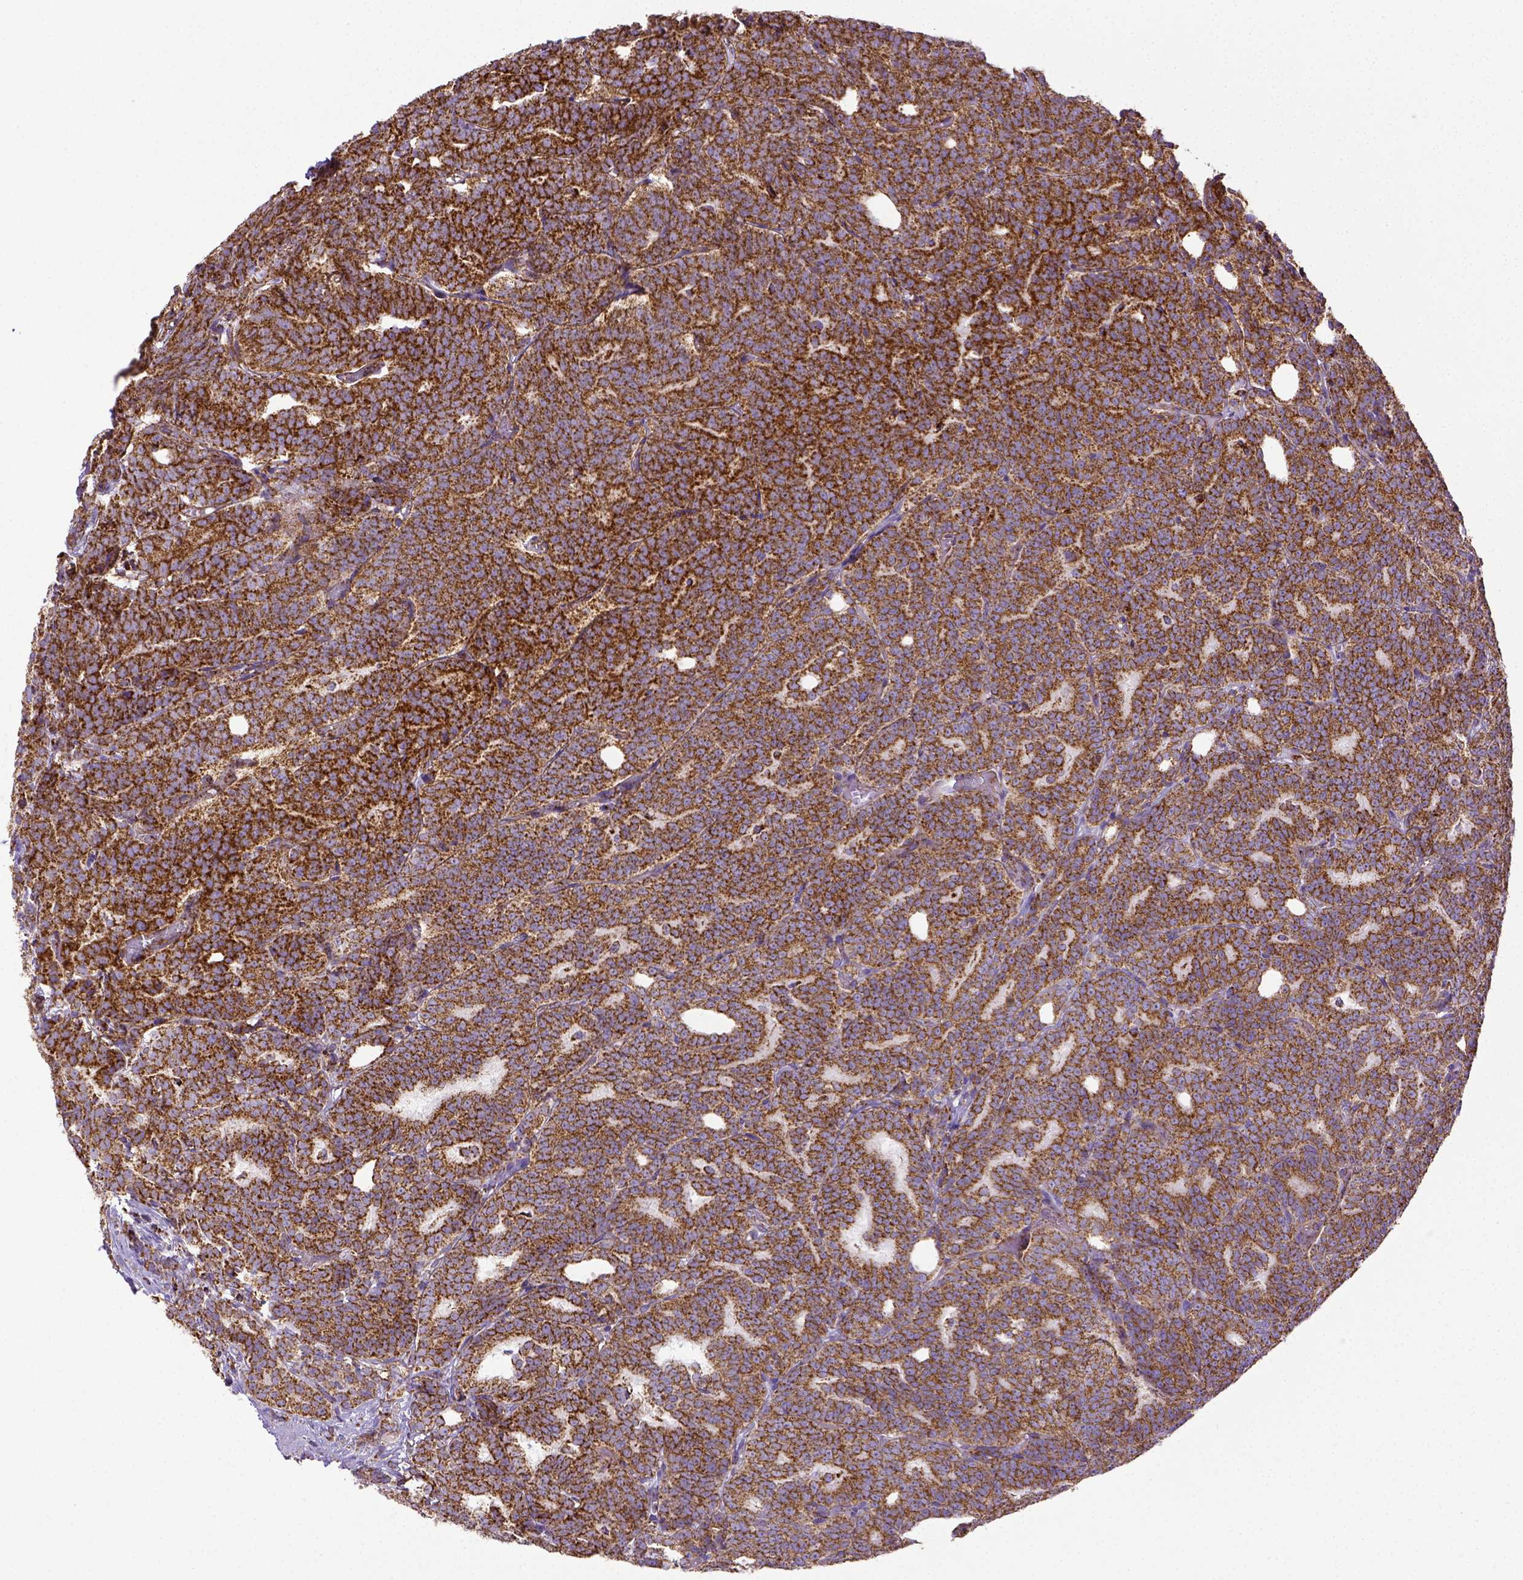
{"staining": {"intensity": "moderate", "quantity": ">75%", "location": "cytoplasmic/membranous"}, "tissue": "prostate cancer", "cell_type": "Tumor cells", "image_type": "cancer", "snomed": [{"axis": "morphology", "description": "Adenocarcinoma, High grade"}, {"axis": "topography", "description": "Prostate"}], "caption": "Immunohistochemistry image of neoplastic tissue: human prostate cancer stained using immunohistochemistry (IHC) shows medium levels of moderate protein expression localized specifically in the cytoplasmic/membranous of tumor cells, appearing as a cytoplasmic/membranous brown color.", "gene": "MT-CO1", "patient": {"sex": "male", "age": 53}}